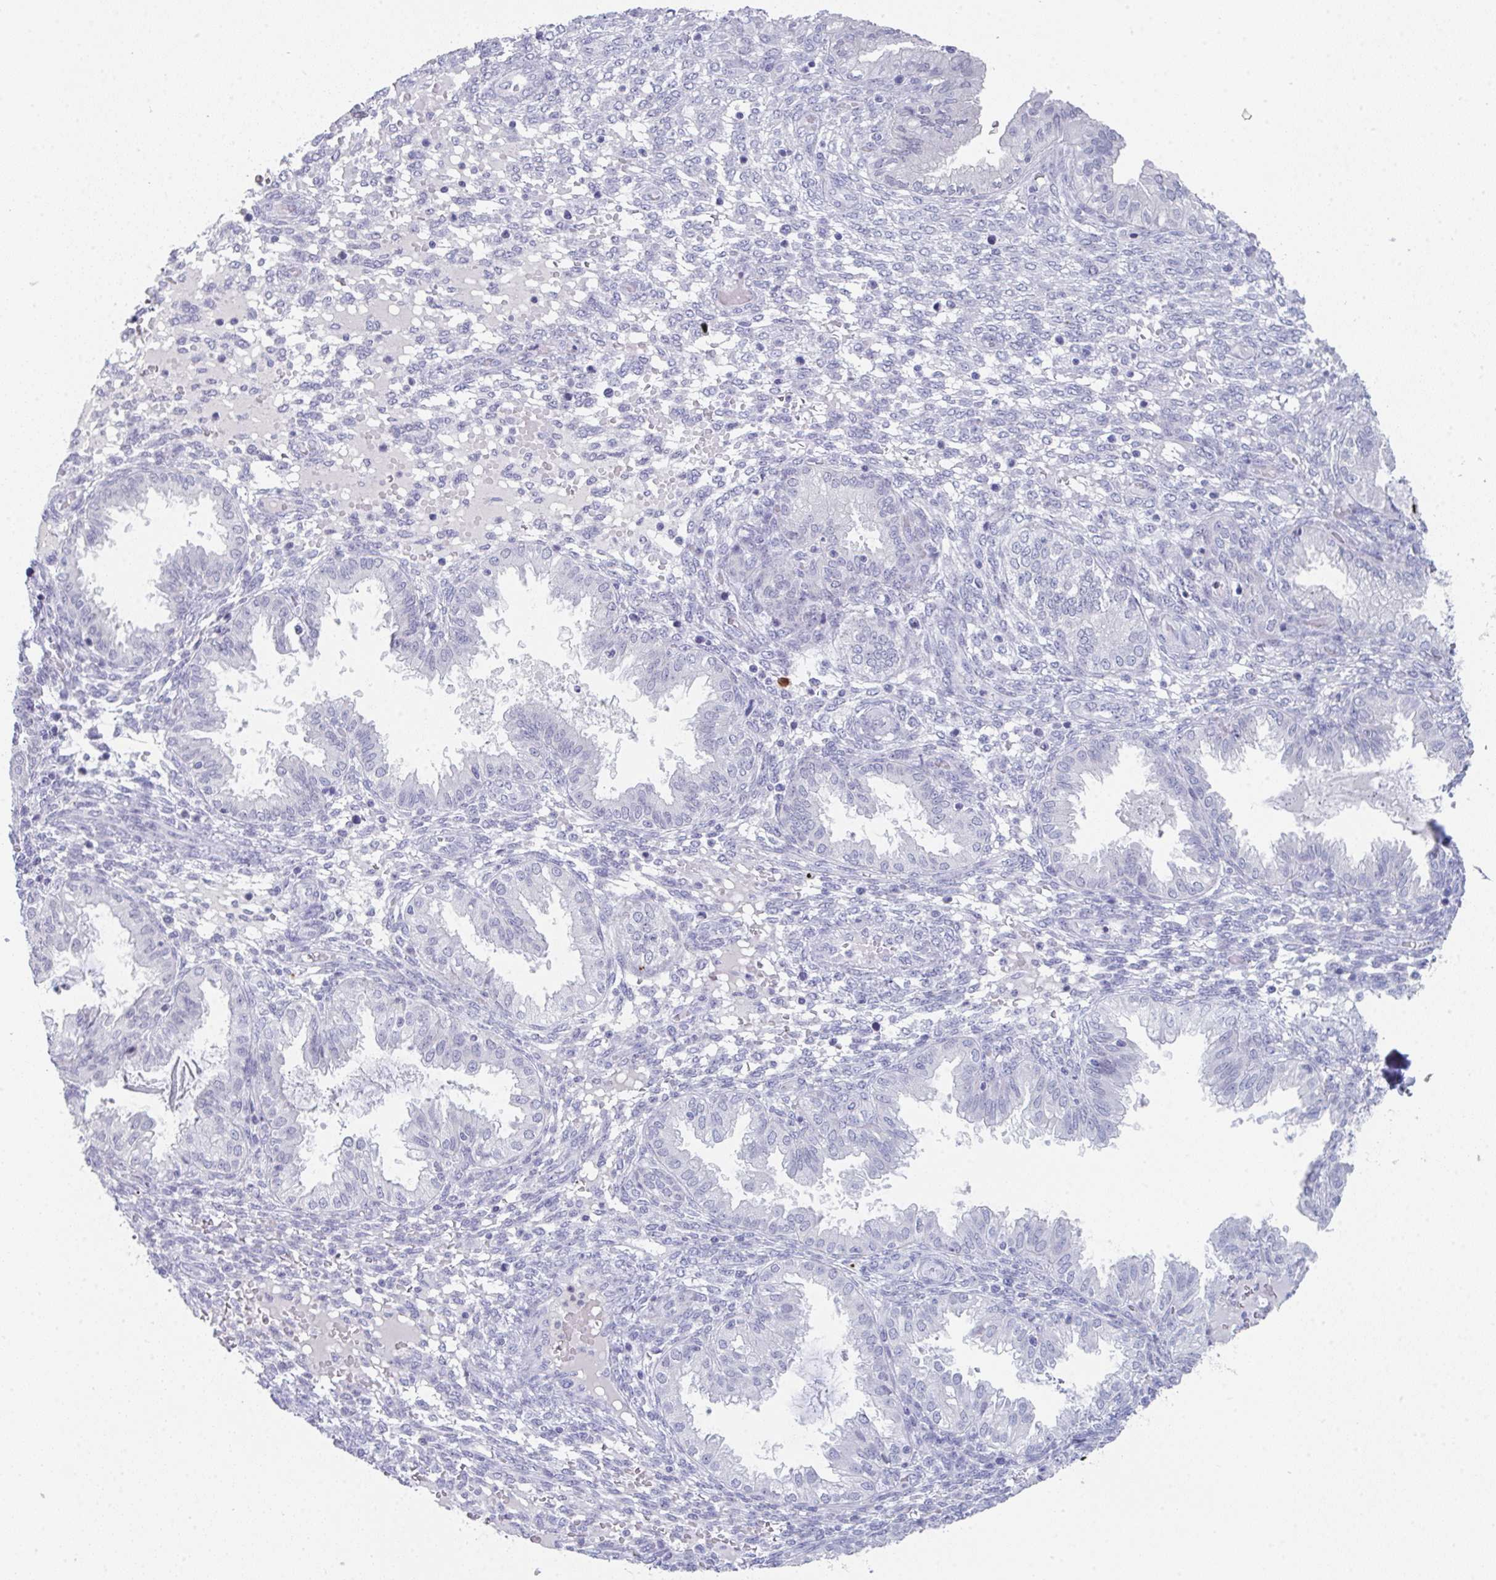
{"staining": {"intensity": "negative", "quantity": "none", "location": "none"}, "tissue": "endometrium", "cell_type": "Cells in endometrial stroma", "image_type": "normal", "snomed": [{"axis": "morphology", "description": "Normal tissue, NOS"}, {"axis": "topography", "description": "Endometrium"}], "caption": "Immunohistochemistry of normal human endometrium displays no staining in cells in endometrial stroma. Brightfield microscopy of immunohistochemistry (IHC) stained with DAB (brown) and hematoxylin (blue), captured at high magnification.", "gene": "RUBCN", "patient": {"sex": "female", "age": 33}}